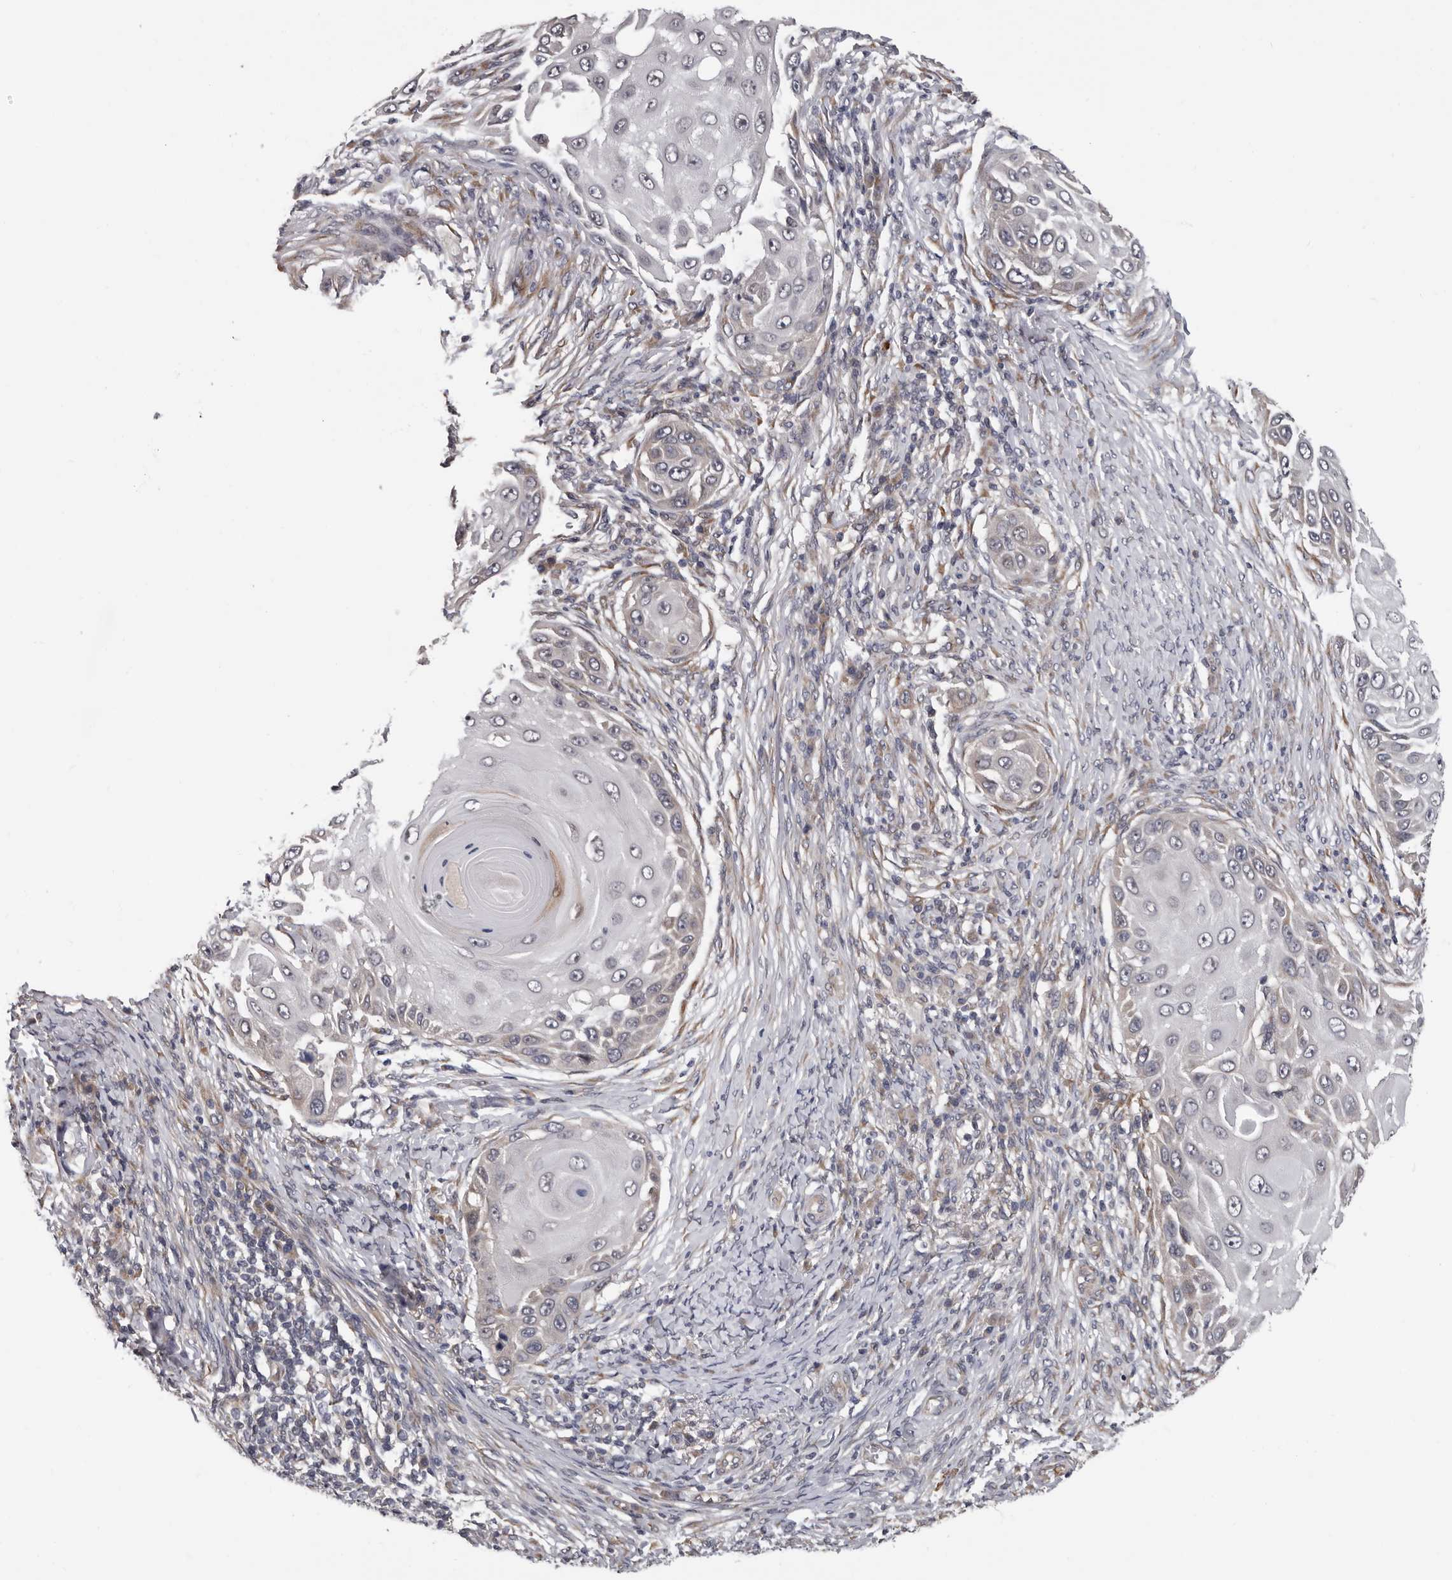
{"staining": {"intensity": "weak", "quantity": "<25%", "location": "cytoplasmic/membranous"}, "tissue": "skin cancer", "cell_type": "Tumor cells", "image_type": "cancer", "snomed": [{"axis": "morphology", "description": "Squamous cell carcinoma, NOS"}, {"axis": "topography", "description": "Skin"}], "caption": "An image of skin cancer (squamous cell carcinoma) stained for a protein shows no brown staining in tumor cells. Nuclei are stained in blue.", "gene": "MED8", "patient": {"sex": "female", "age": 44}}